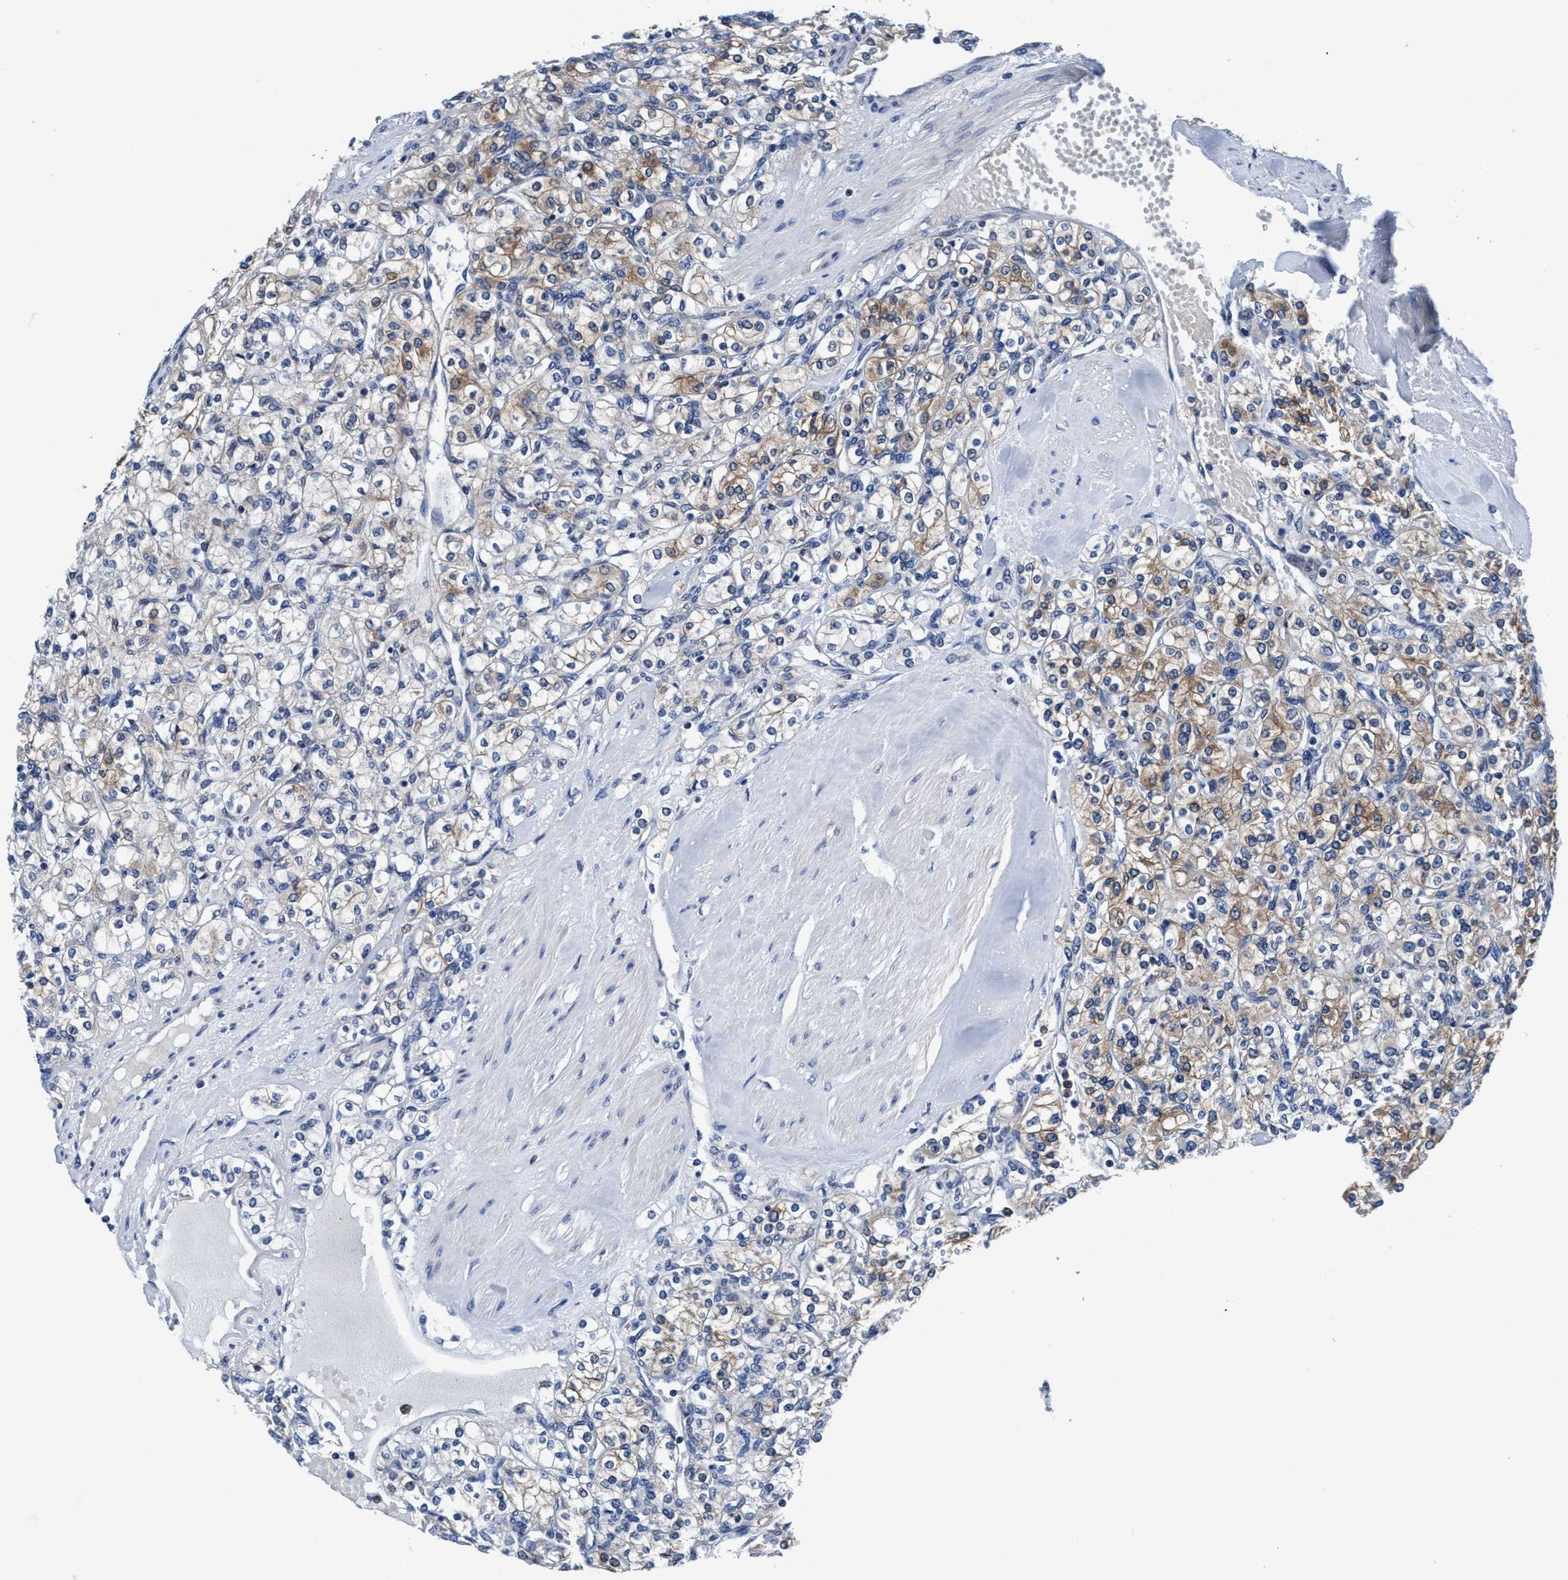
{"staining": {"intensity": "moderate", "quantity": "25%-75%", "location": "cytoplasmic/membranous"}, "tissue": "renal cancer", "cell_type": "Tumor cells", "image_type": "cancer", "snomed": [{"axis": "morphology", "description": "Adenocarcinoma, NOS"}, {"axis": "topography", "description": "Kidney"}], "caption": "Adenocarcinoma (renal) stained with DAB (3,3'-diaminobenzidine) IHC demonstrates medium levels of moderate cytoplasmic/membranous staining in approximately 25%-75% of tumor cells. Nuclei are stained in blue.", "gene": "TMEM94", "patient": {"sex": "male", "age": 77}}